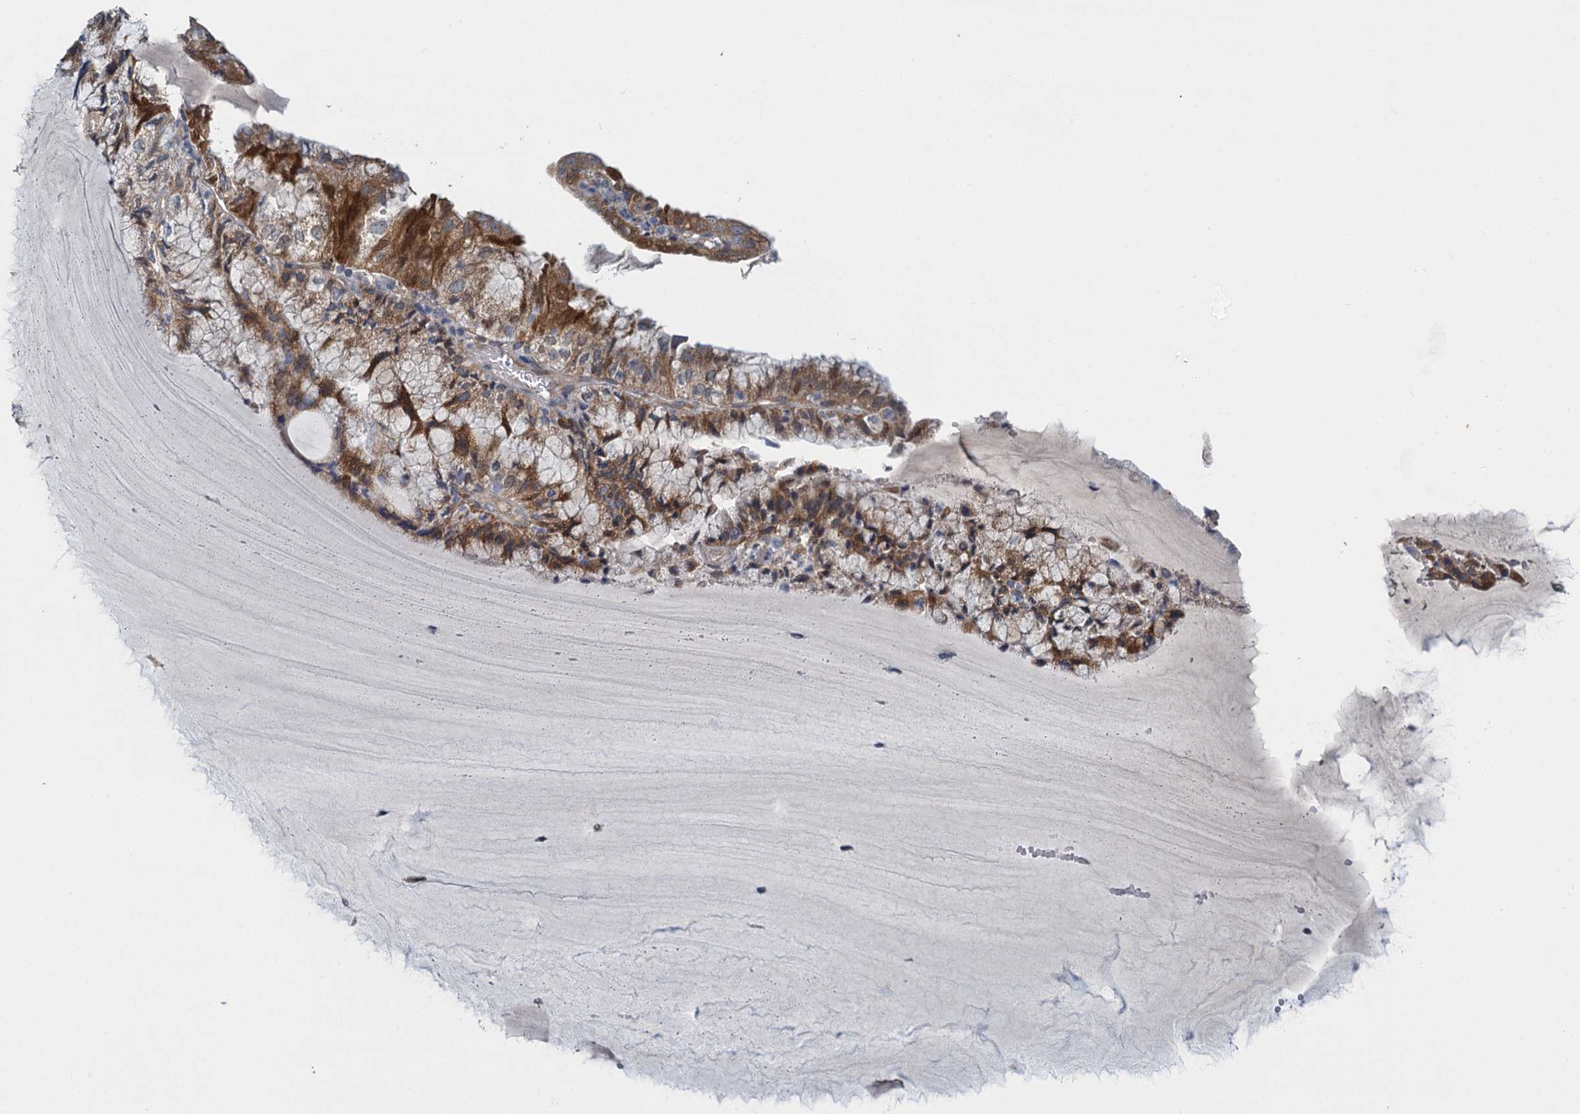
{"staining": {"intensity": "moderate", "quantity": ">75%", "location": "cytoplasmic/membranous"}, "tissue": "endometrial cancer", "cell_type": "Tumor cells", "image_type": "cancer", "snomed": [{"axis": "morphology", "description": "Adenocarcinoma, NOS"}, {"axis": "topography", "description": "Endometrium"}], "caption": "The micrograph displays staining of endometrial adenocarcinoma, revealing moderate cytoplasmic/membranous protein expression (brown color) within tumor cells.", "gene": "ALG2", "patient": {"sex": "female", "age": 81}}